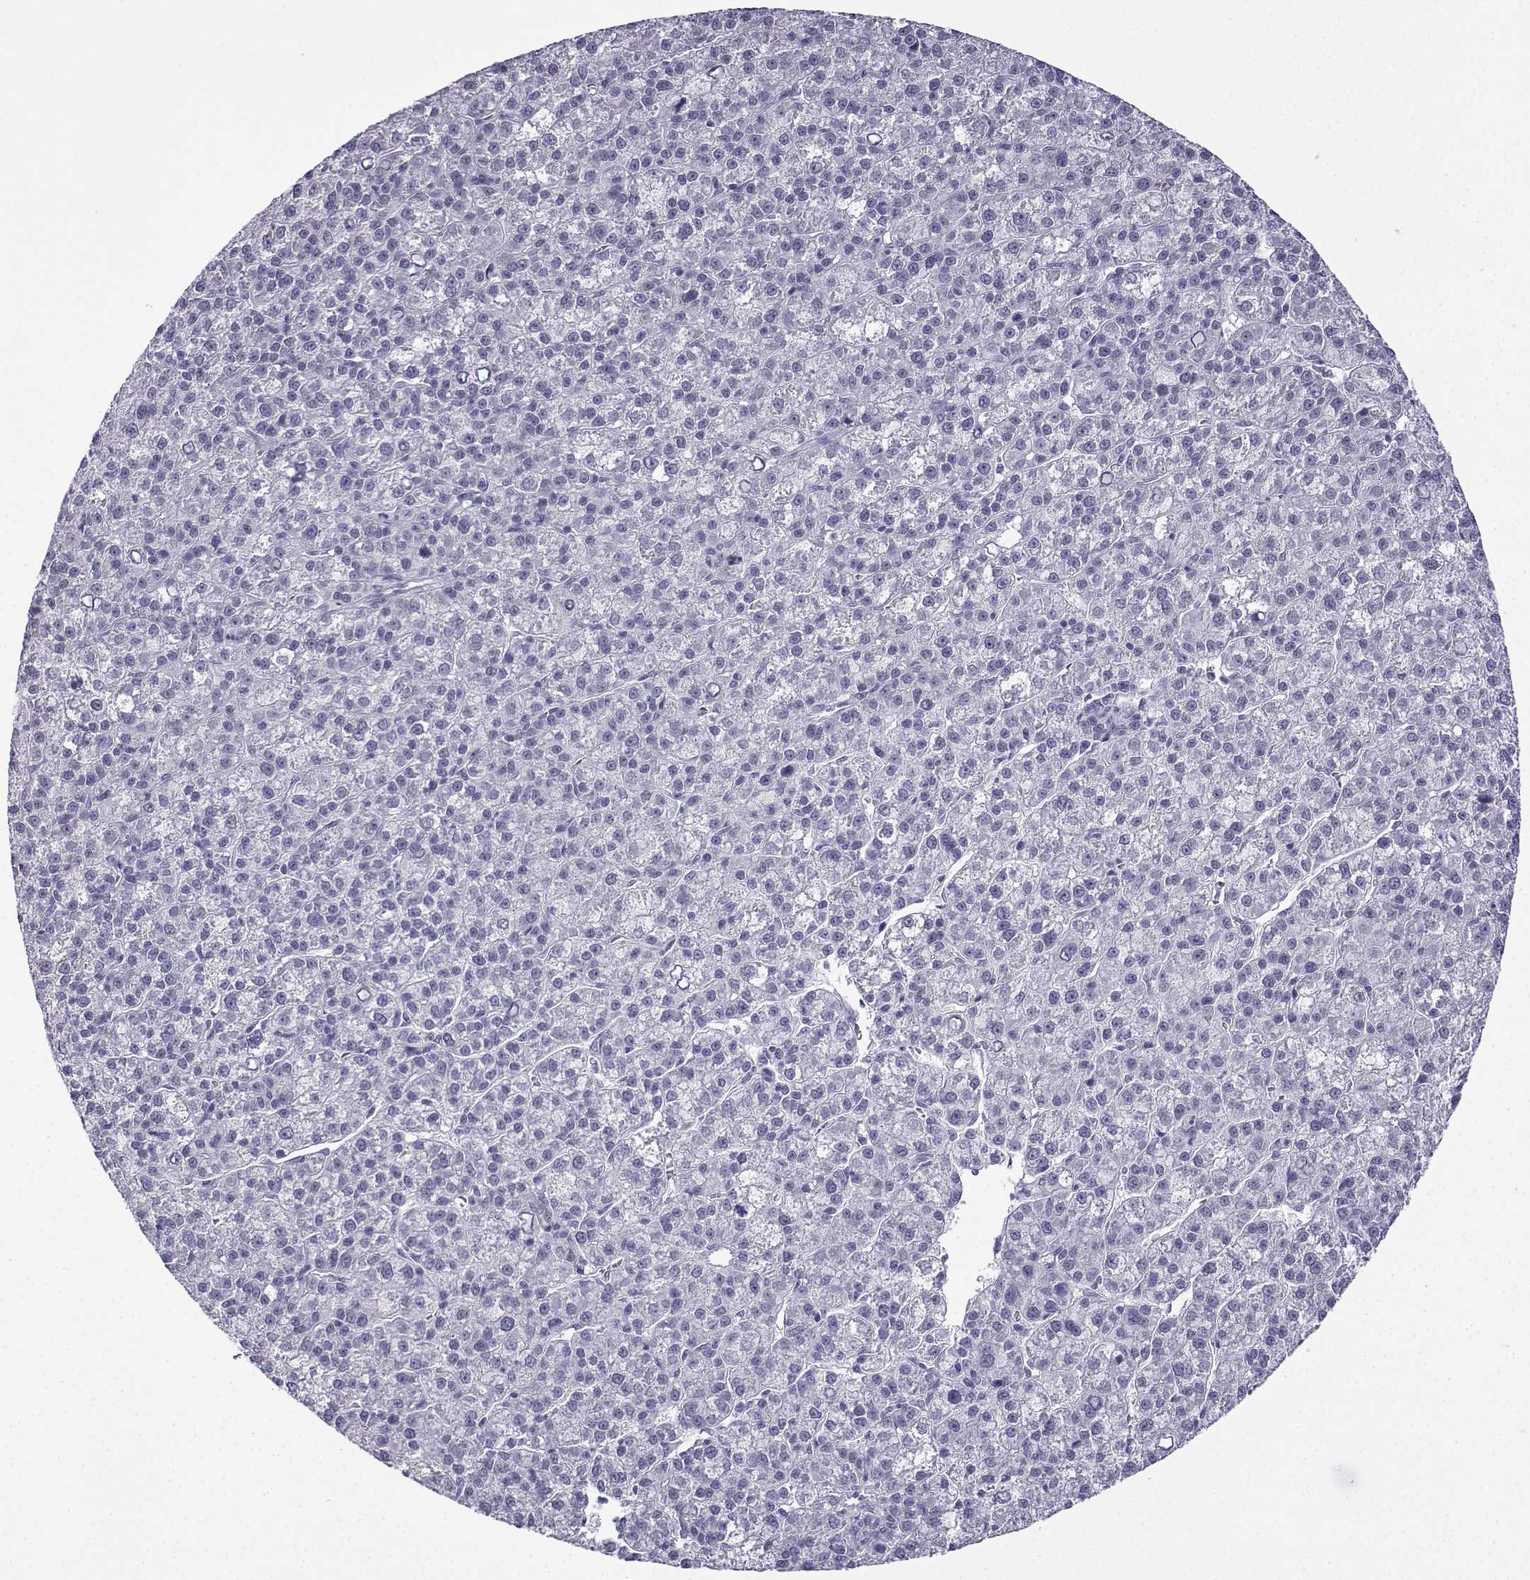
{"staining": {"intensity": "negative", "quantity": "none", "location": "none"}, "tissue": "liver cancer", "cell_type": "Tumor cells", "image_type": "cancer", "snomed": [{"axis": "morphology", "description": "Carcinoma, Hepatocellular, NOS"}, {"axis": "topography", "description": "Liver"}], "caption": "The photomicrograph exhibits no significant staining in tumor cells of hepatocellular carcinoma (liver).", "gene": "MRGBP", "patient": {"sex": "female", "age": 60}}